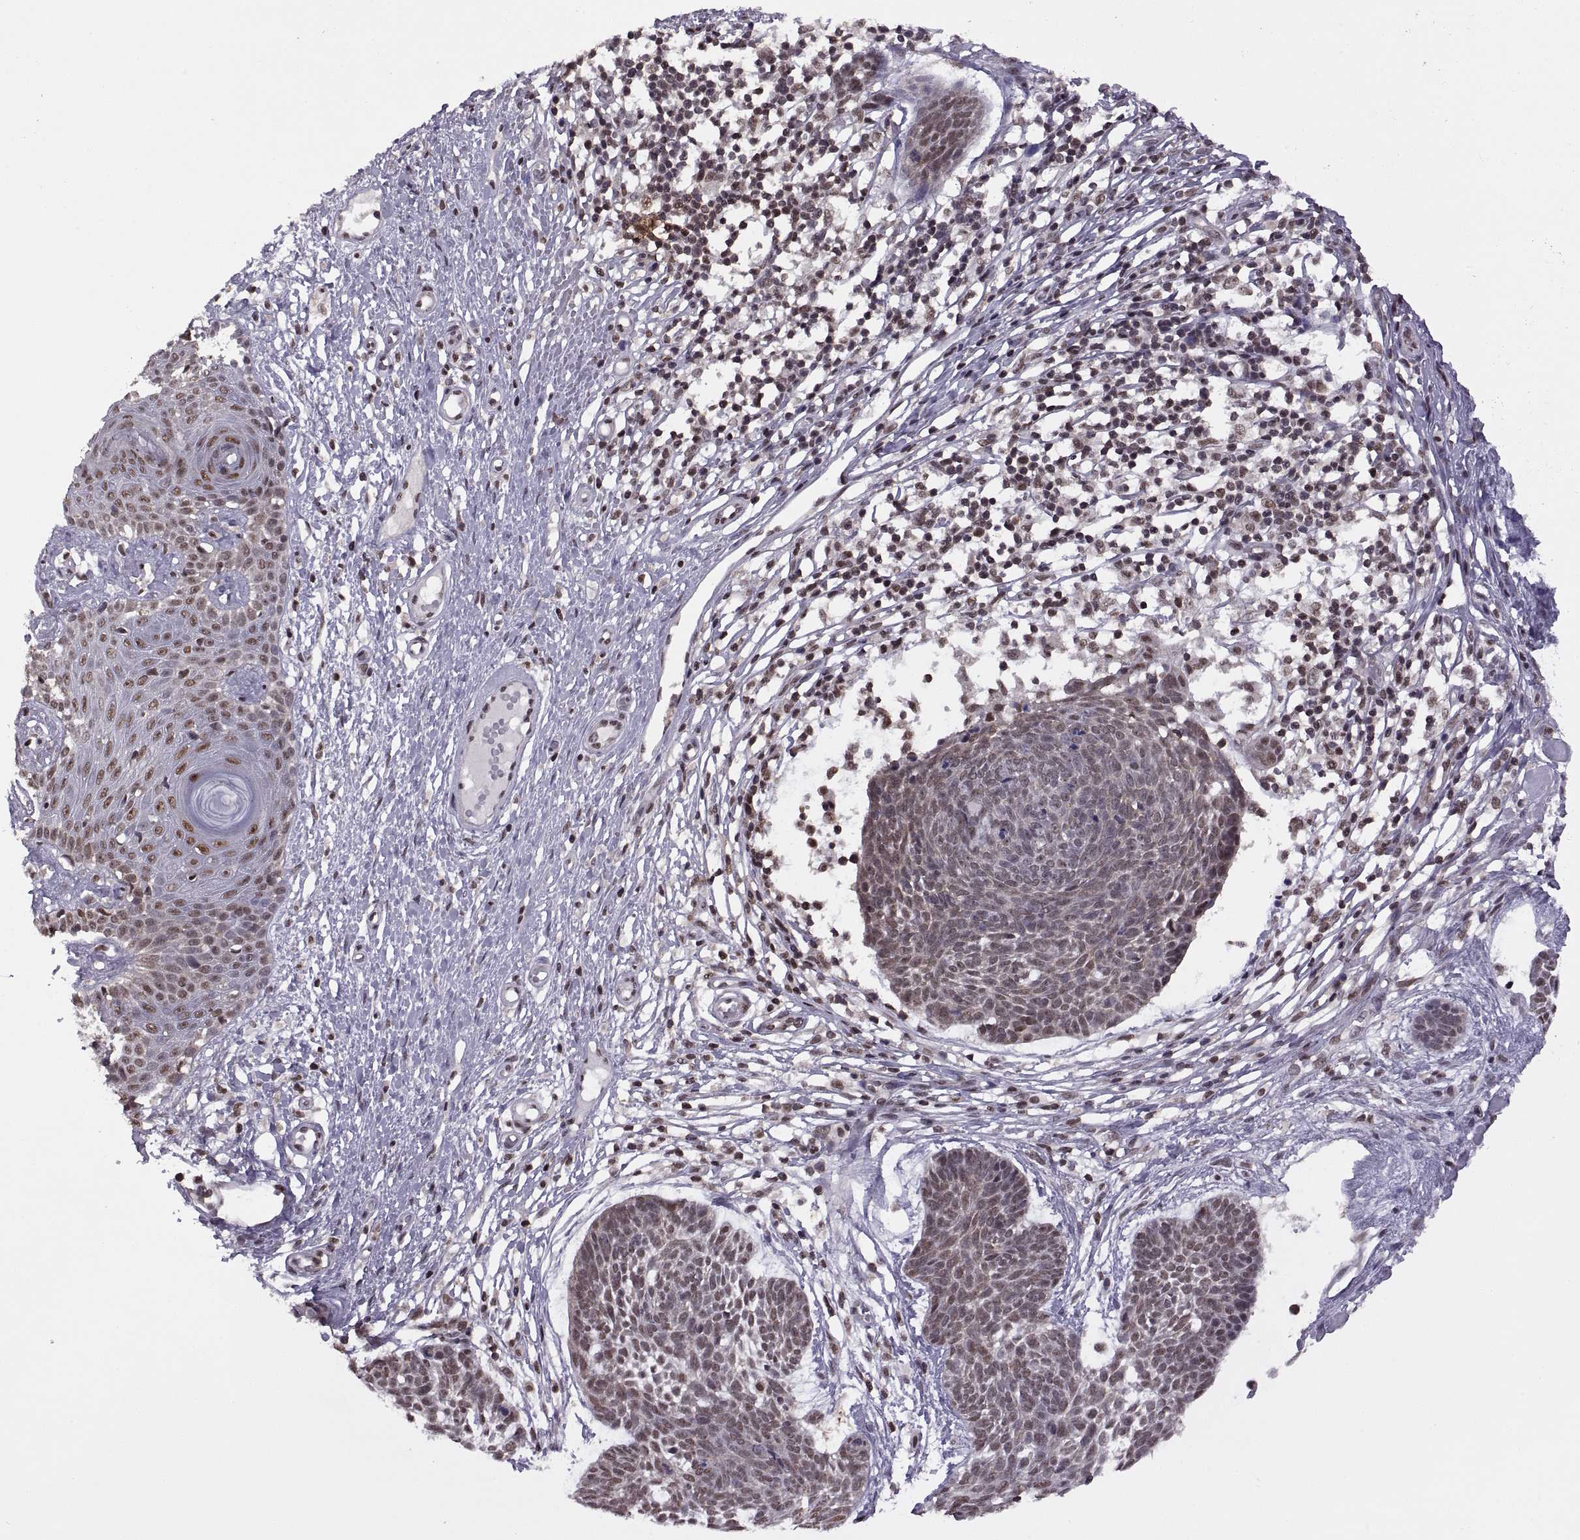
{"staining": {"intensity": "weak", "quantity": "25%-75%", "location": "nuclear"}, "tissue": "skin cancer", "cell_type": "Tumor cells", "image_type": "cancer", "snomed": [{"axis": "morphology", "description": "Basal cell carcinoma"}, {"axis": "topography", "description": "Skin"}], "caption": "A brown stain highlights weak nuclear expression of a protein in skin cancer (basal cell carcinoma) tumor cells.", "gene": "INTS3", "patient": {"sex": "male", "age": 85}}